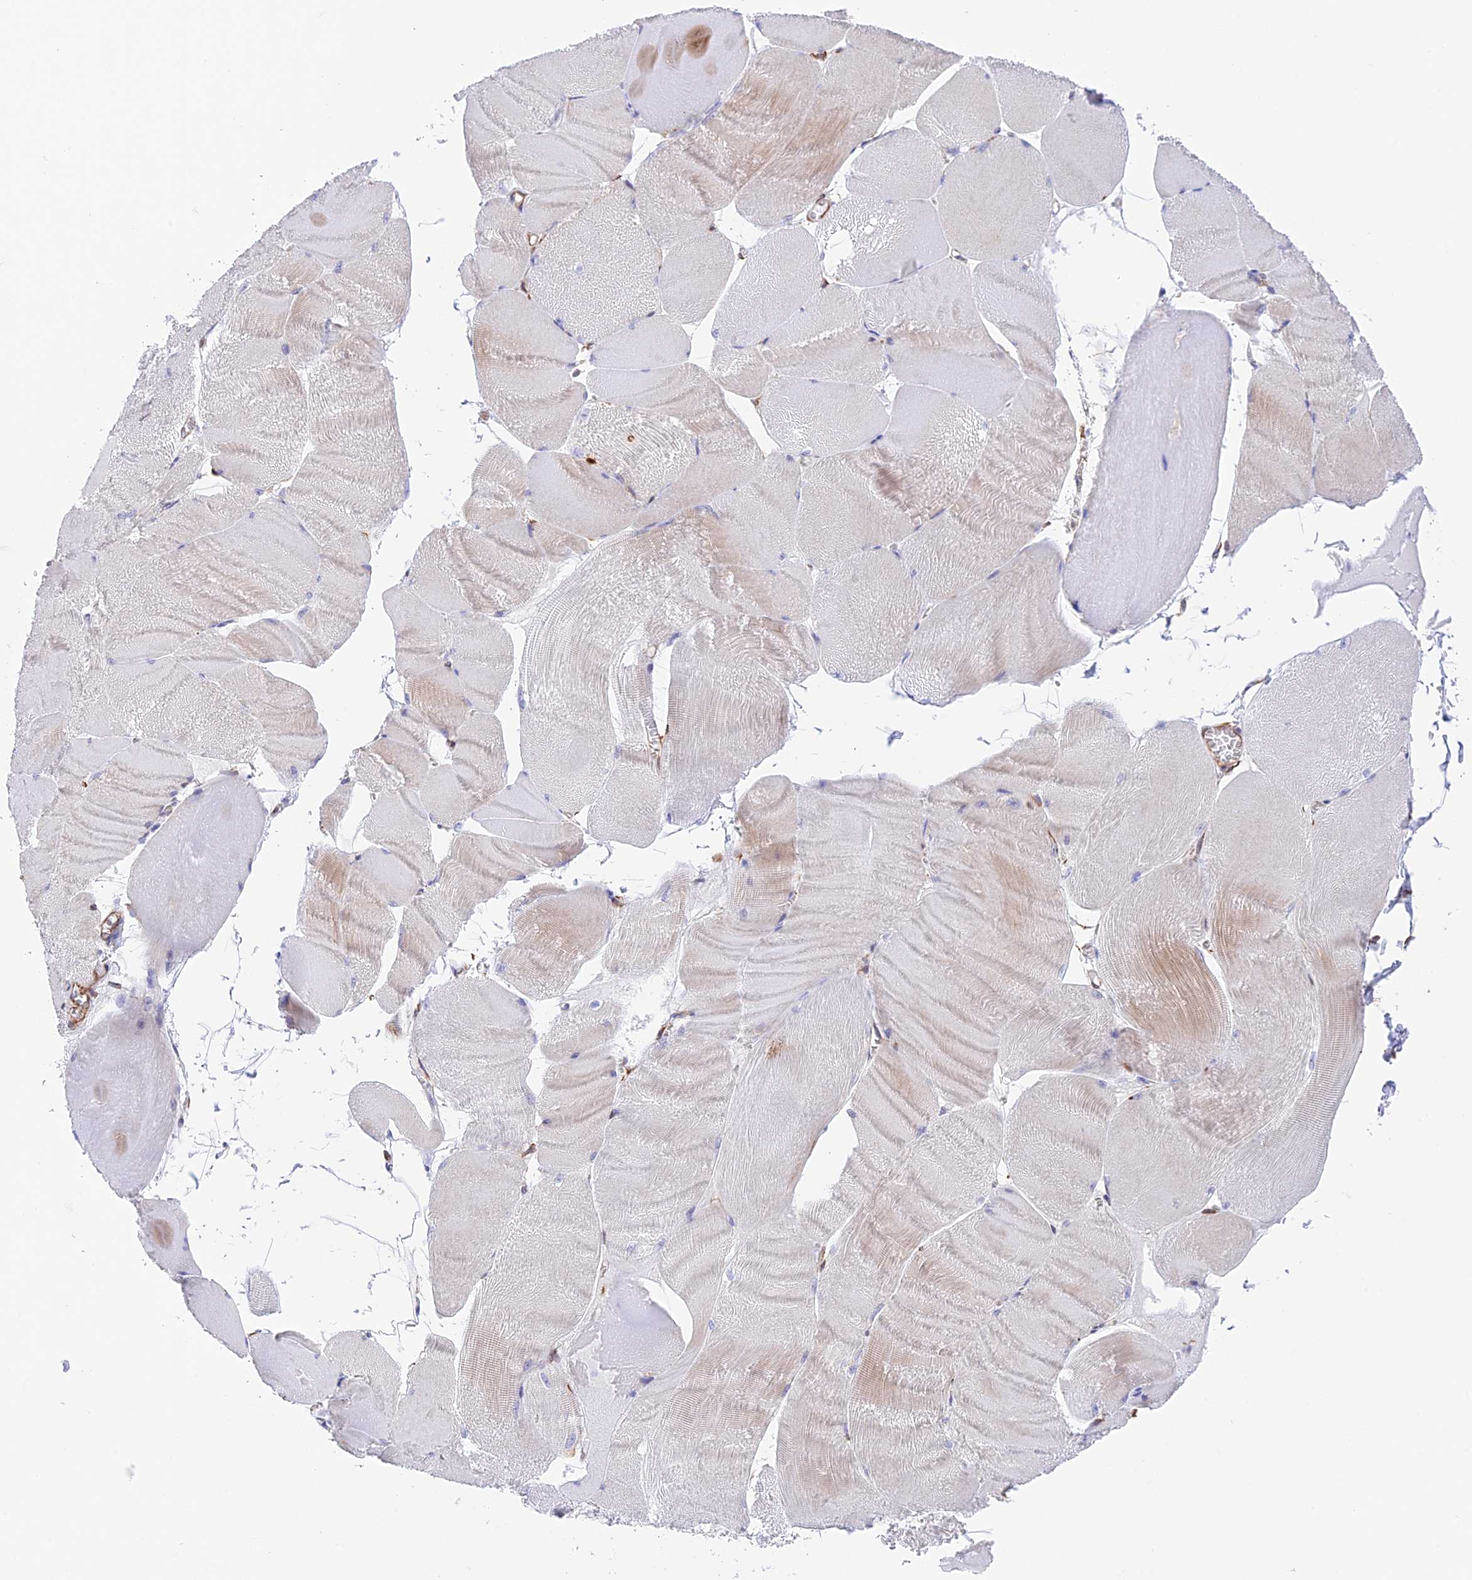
{"staining": {"intensity": "weak", "quantity": "<25%", "location": "cytoplasmic/membranous"}, "tissue": "skeletal muscle", "cell_type": "Myocytes", "image_type": "normal", "snomed": [{"axis": "morphology", "description": "Normal tissue, NOS"}, {"axis": "morphology", "description": "Basal cell carcinoma"}, {"axis": "topography", "description": "Skeletal muscle"}], "caption": "Micrograph shows no protein staining in myocytes of normal skeletal muscle.", "gene": "ZNF652", "patient": {"sex": "female", "age": 64}}